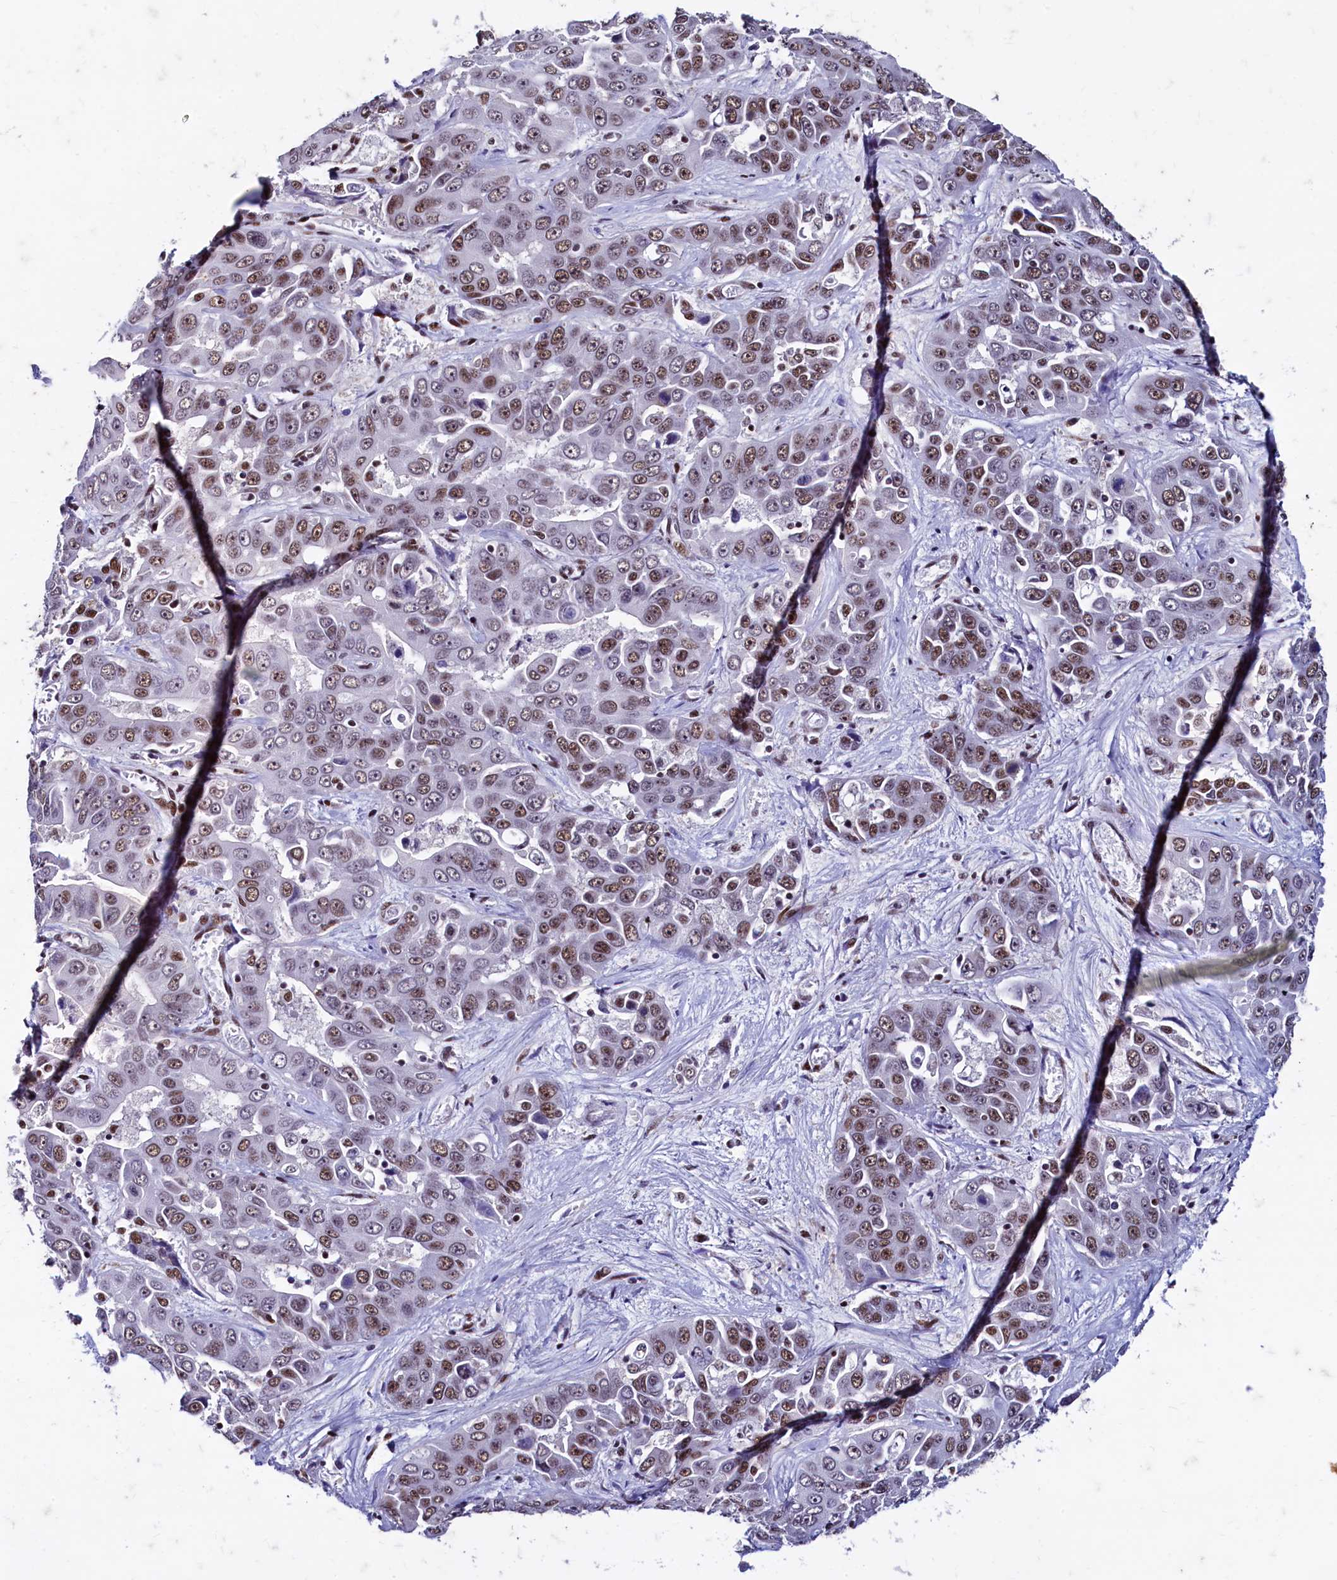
{"staining": {"intensity": "moderate", "quantity": "25%-75%", "location": "nuclear"}, "tissue": "liver cancer", "cell_type": "Tumor cells", "image_type": "cancer", "snomed": [{"axis": "morphology", "description": "Cholangiocarcinoma"}, {"axis": "topography", "description": "Liver"}], "caption": "Immunohistochemistry (IHC) of human liver cancer exhibits medium levels of moderate nuclear expression in approximately 25%-75% of tumor cells.", "gene": "CPSF7", "patient": {"sex": "female", "age": 52}}